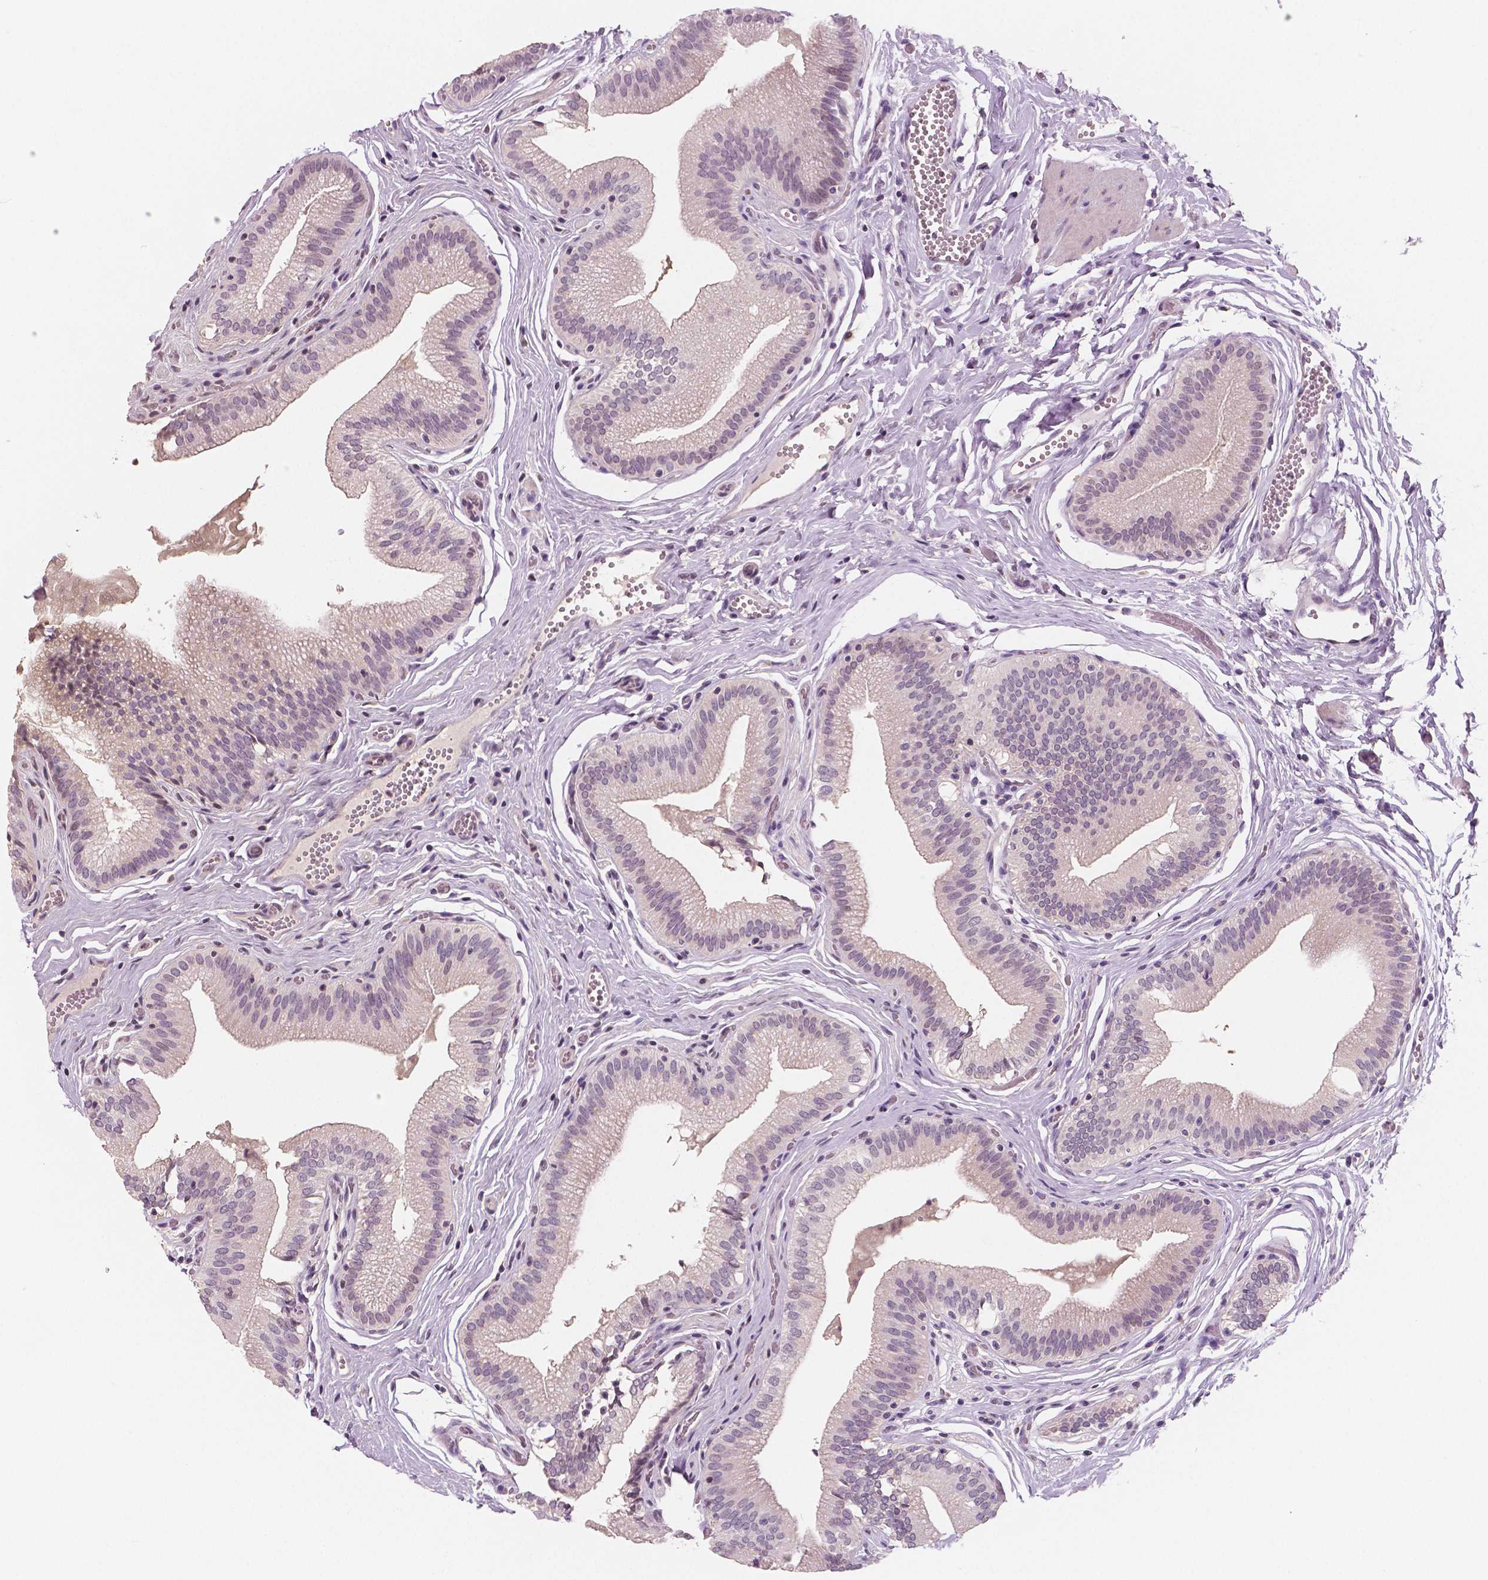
{"staining": {"intensity": "negative", "quantity": "none", "location": "none"}, "tissue": "gallbladder", "cell_type": "Glandular cells", "image_type": "normal", "snomed": [{"axis": "morphology", "description": "Normal tissue, NOS"}, {"axis": "topography", "description": "Gallbladder"}, {"axis": "topography", "description": "Peripheral nerve tissue"}], "caption": "Glandular cells are negative for protein expression in unremarkable human gallbladder. The staining was performed using DAB to visualize the protein expression in brown, while the nuclei were stained in blue with hematoxylin (Magnification: 20x).", "gene": "RNASE7", "patient": {"sex": "male", "age": 17}}